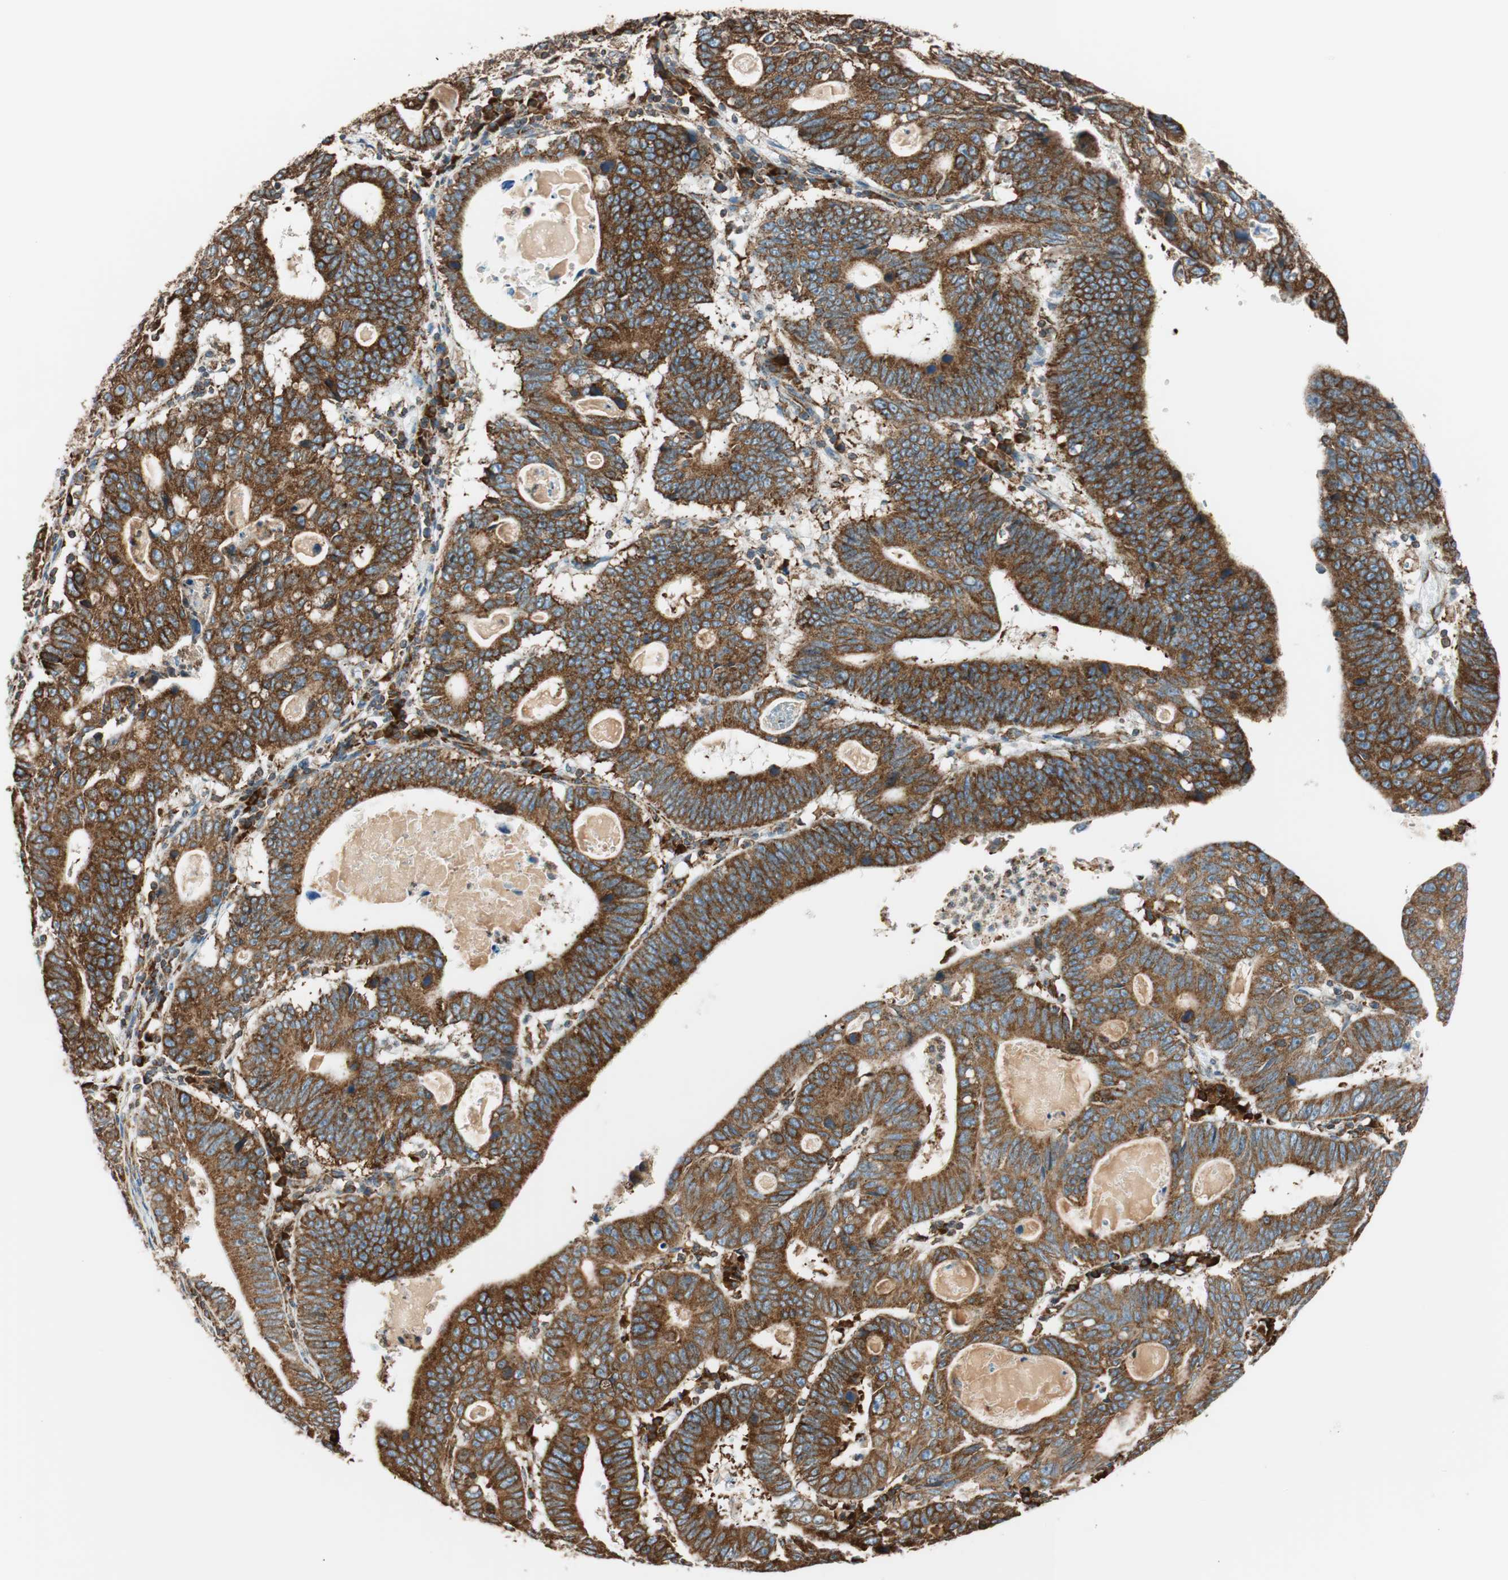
{"staining": {"intensity": "strong", "quantity": ">75%", "location": "cytoplasmic/membranous"}, "tissue": "stomach cancer", "cell_type": "Tumor cells", "image_type": "cancer", "snomed": [{"axis": "morphology", "description": "Adenocarcinoma, NOS"}, {"axis": "topography", "description": "Stomach"}], "caption": "DAB immunohistochemical staining of stomach cancer (adenocarcinoma) reveals strong cytoplasmic/membranous protein staining in approximately >75% of tumor cells.", "gene": "PRKCSH", "patient": {"sex": "male", "age": 59}}